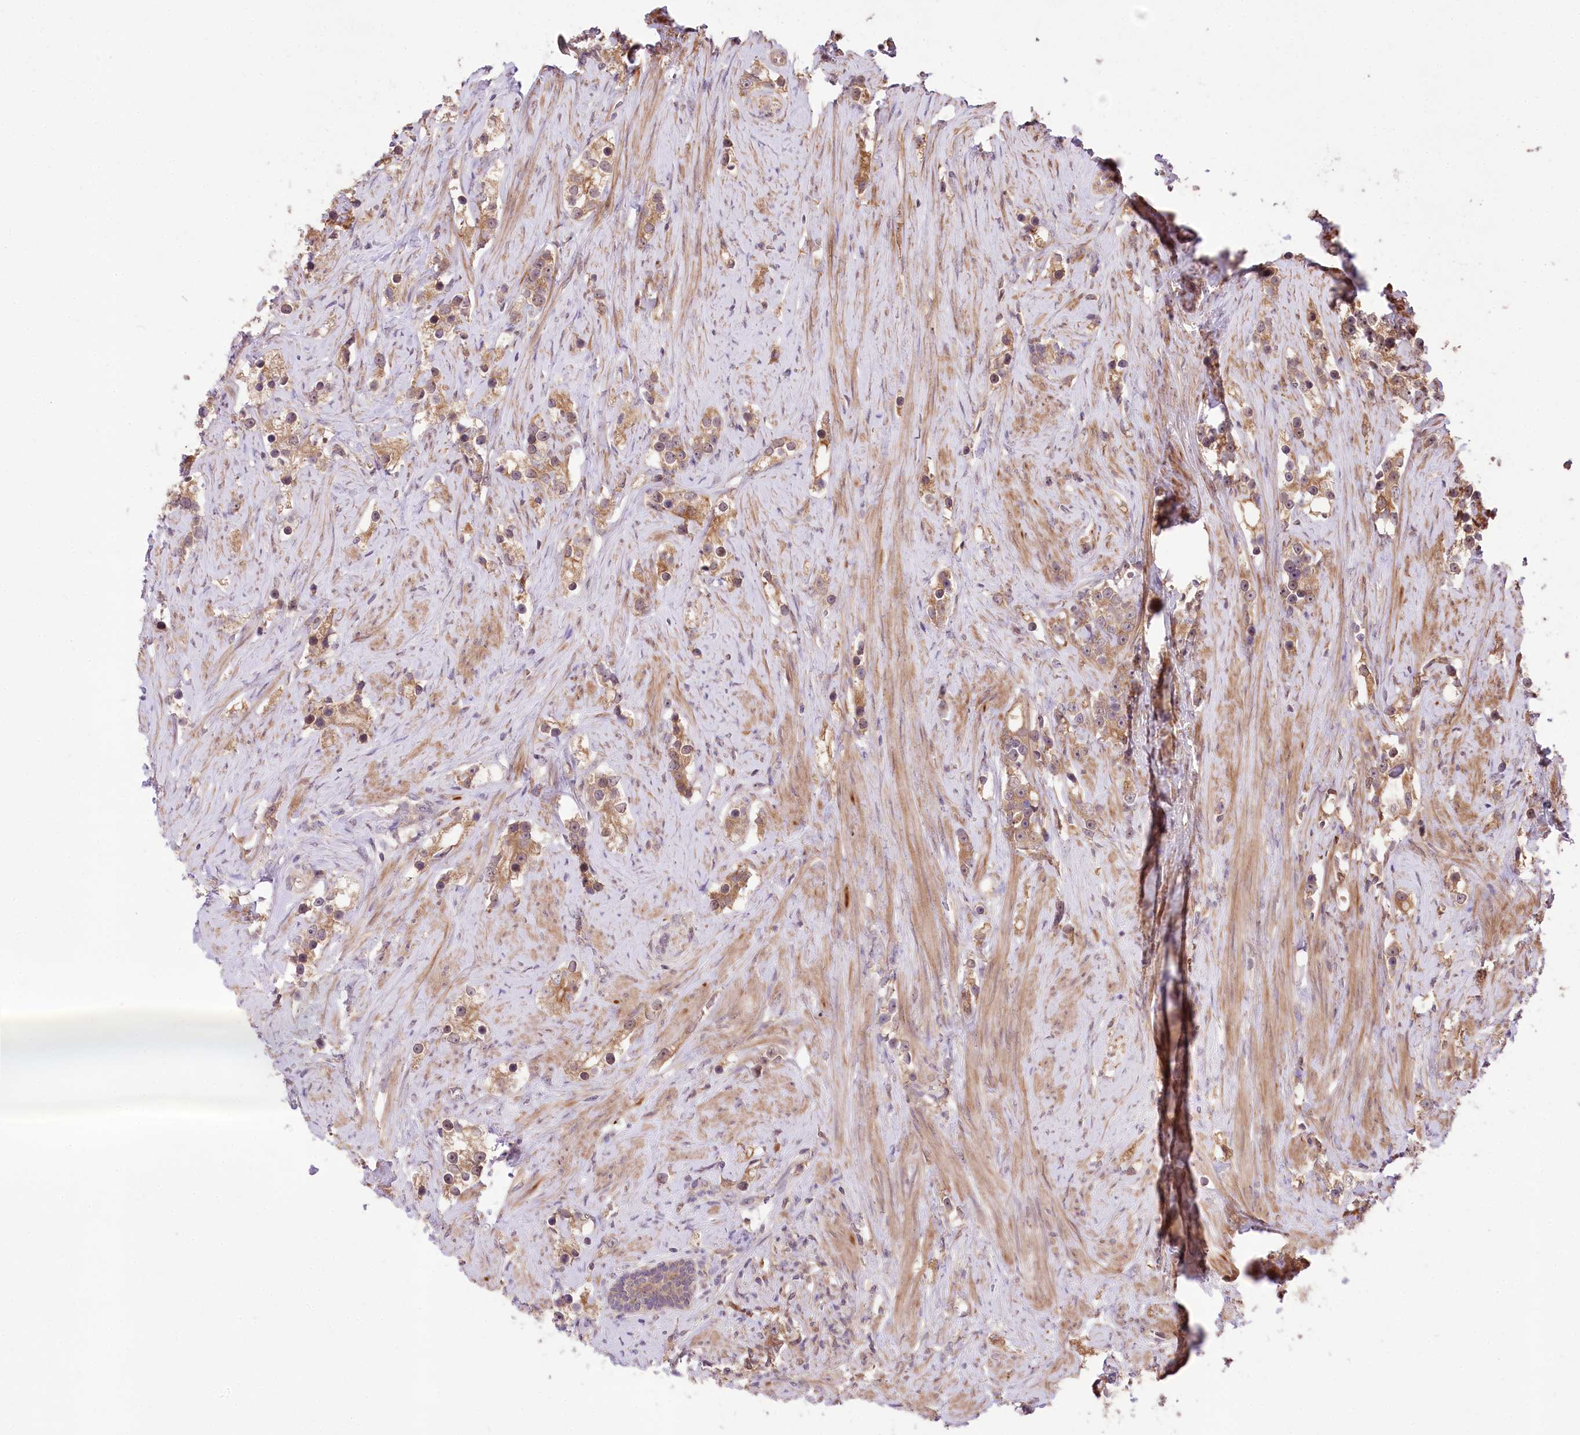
{"staining": {"intensity": "moderate", "quantity": ">75%", "location": "cytoplasmic/membranous"}, "tissue": "prostate cancer", "cell_type": "Tumor cells", "image_type": "cancer", "snomed": [{"axis": "morphology", "description": "Adenocarcinoma, High grade"}, {"axis": "topography", "description": "Prostate"}], "caption": "Protein expression analysis of adenocarcinoma (high-grade) (prostate) displays moderate cytoplasmic/membranous staining in approximately >75% of tumor cells.", "gene": "HELT", "patient": {"sex": "male", "age": 63}}